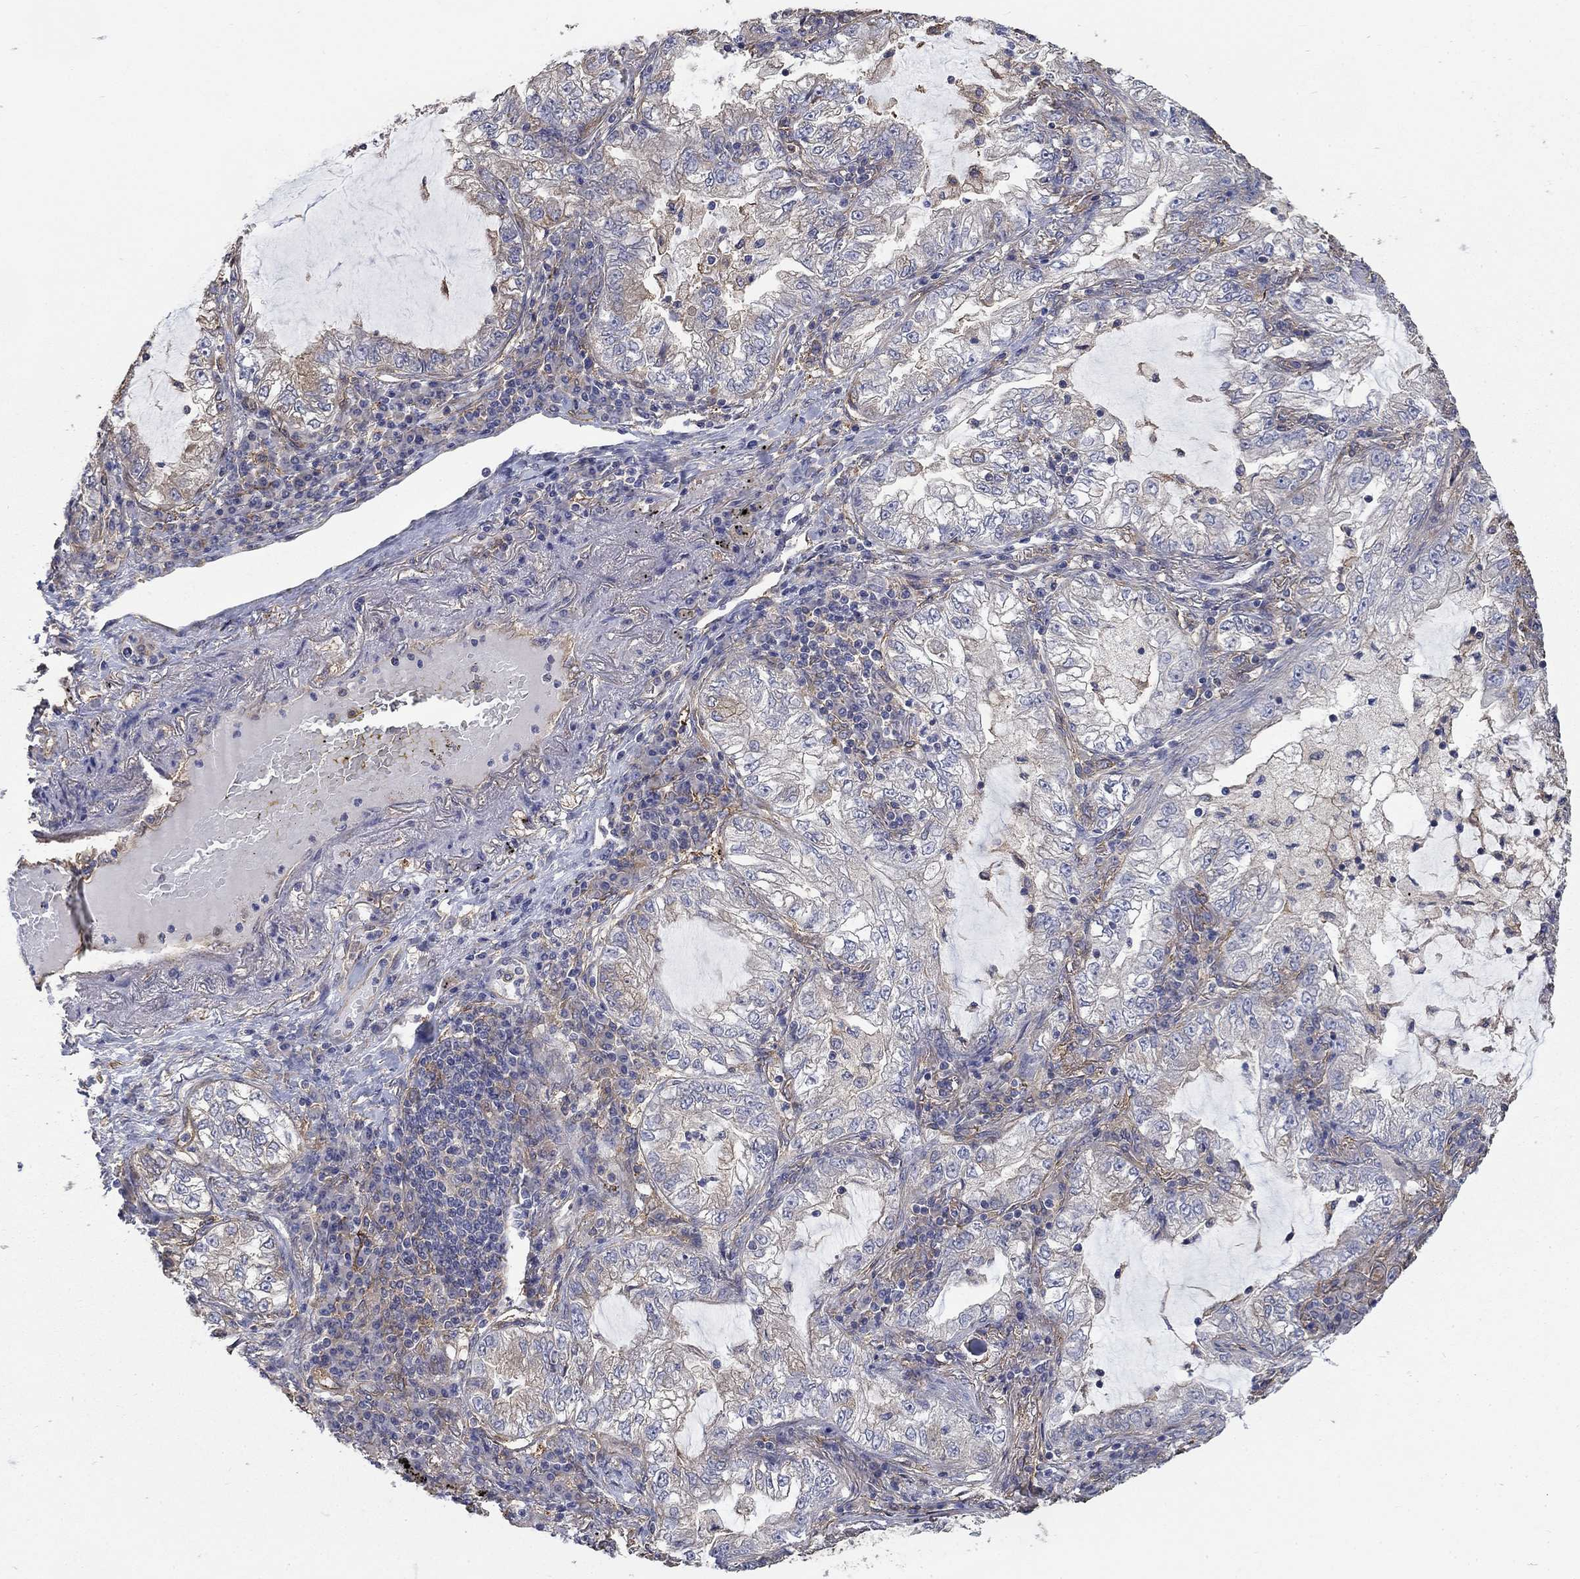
{"staining": {"intensity": "weak", "quantity": "<25%", "location": "cytoplasmic/membranous"}, "tissue": "lung cancer", "cell_type": "Tumor cells", "image_type": "cancer", "snomed": [{"axis": "morphology", "description": "Adenocarcinoma, NOS"}, {"axis": "topography", "description": "Lung"}], "caption": "Adenocarcinoma (lung) stained for a protein using immunohistochemistry exhibits no expression tumor cells.", "gene": "DPYSL2", "patient": {"sex": "female", "age": 73}}